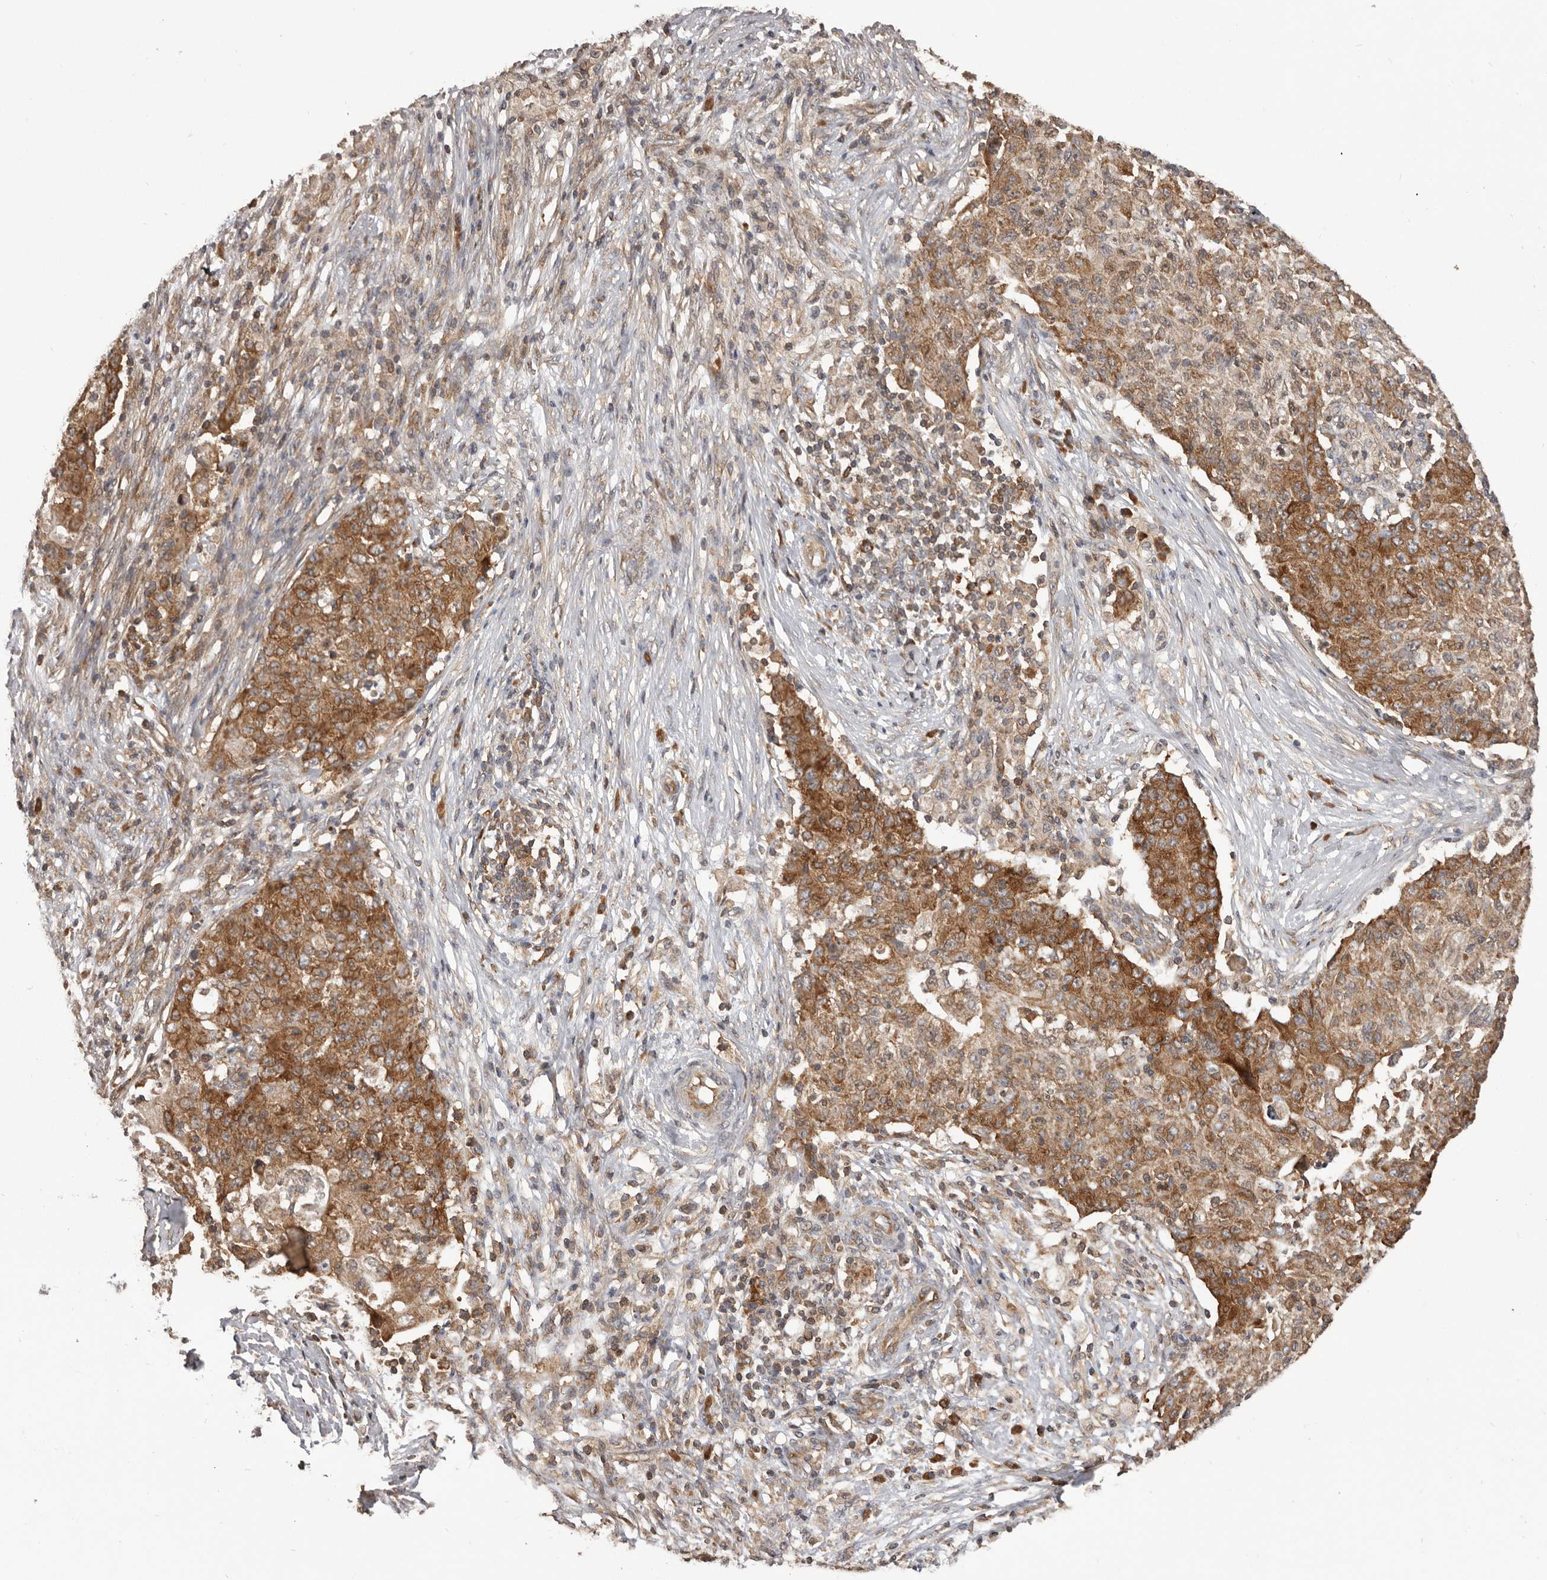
{"staining": {"intensity": "moderate", "quantity": ">75%", "location": "cytoplasmic/membranous"}, "tissue": "ovarian cancer", "cell_type": "Tumor cells", "image_type": "cancer", "snomed": [{"axis": "morphology", "description": "Carcinoma, endometroid"}, {"axis": "topography", "description": "Ovary"}], "caption": "Protein analysis of ovarian cancer (endometroid carcinoma) tissue shows moderate cytoplasmic/membranous staining in about >75% of tumor cells.", "gene": "HBS1L", "patient": {"sex": "female", "age": 42}}